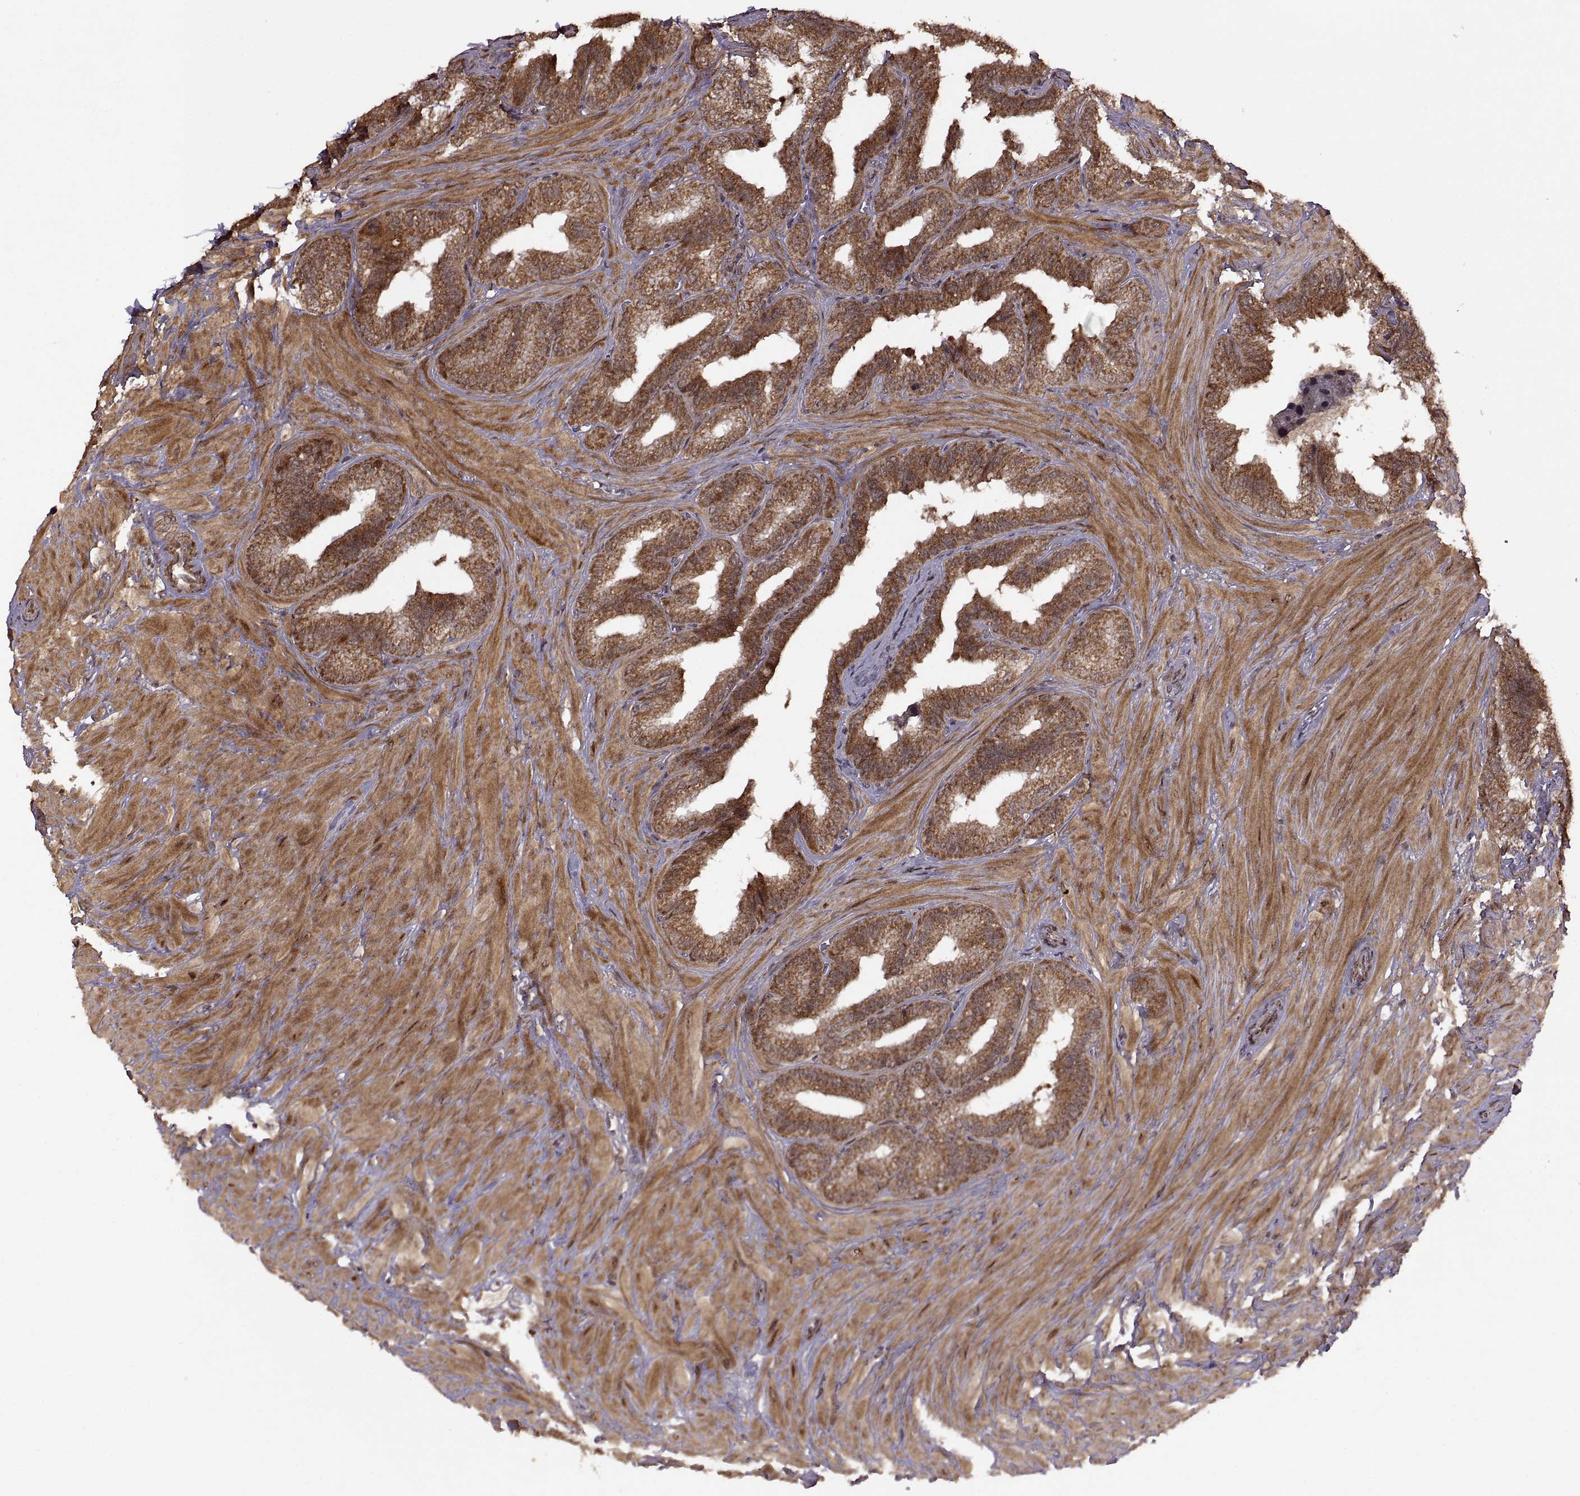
{"staining": {"intensity": "moderate", "quantity": ">75%", "location": "cytoplasmic/membranous"}, "tissue": "seminal vesicle", "cell_type": "Glandular cells", "image_type": "normal", "snomed": [{"axis": "morphology", "description": "Normal tissue, NOS"}, {"axis": "topography", "description": "Seminal veicle"}], "caption": "The histopathology image exhibits immunohistochemical staining of normal seminal vesicle. There is moderate cytoplasmic/membranous expression is present in approximately >75% of glandular cells.", "gene": "PTOV1", "patient": {"sex": "male", "age": 37}}